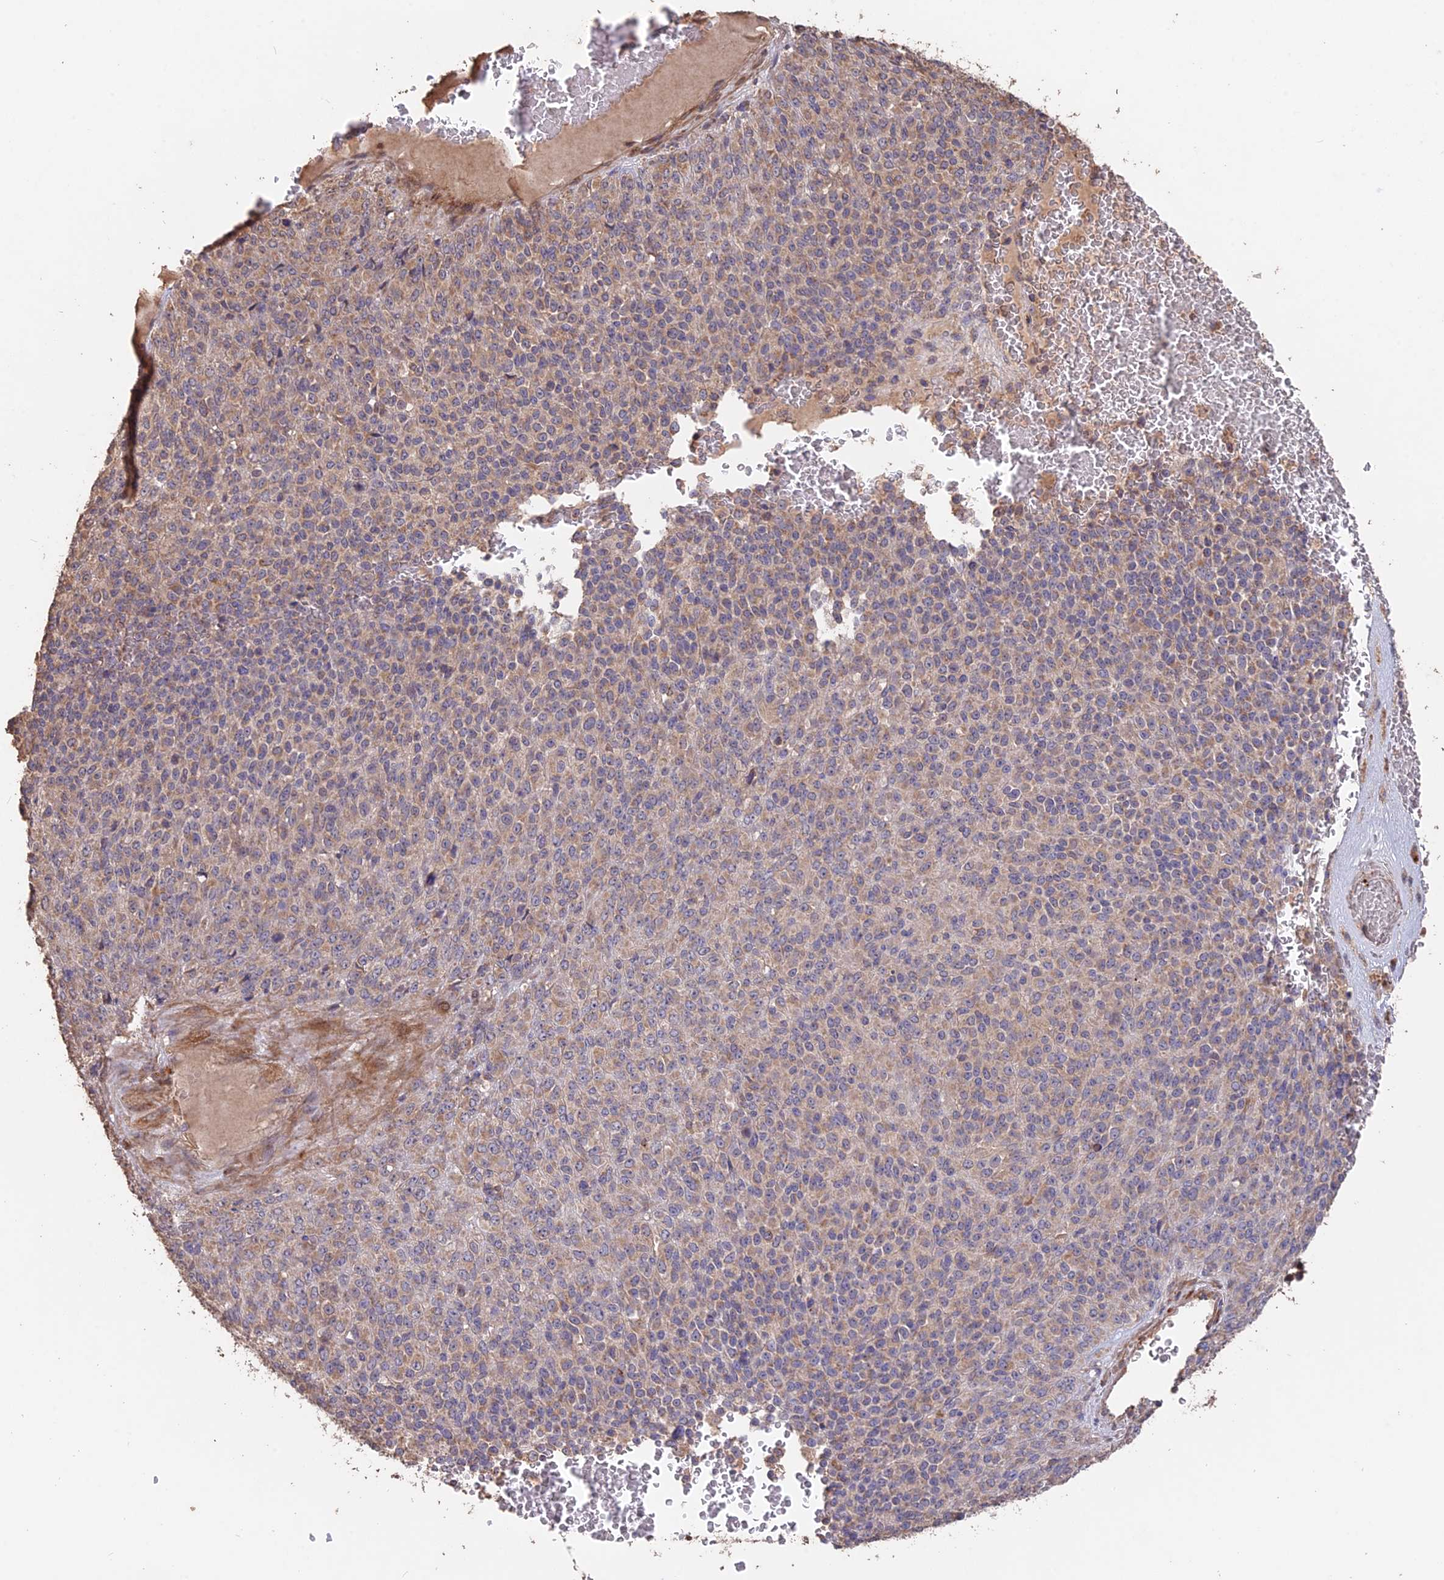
{"staining": {"intensity": "weak", "quantity": ">75%", "location": "cytoplasmic/membranous"}, "tissue": "melanoma", "cell_type": "Tumor cells", "image_type": "cancer", "snomed": [{"axis": "morphology", "description": "Malignant melanoma, Metastatic site"}, {"axis": "topography", "description": "Brain"}], "caption": "Immunohistochemical staining of melanoma exhibits low levels of weak cytoplasmic/membranous staining in about >75% of tumor cells.", "gene": "LAYN", "patient": {"sex": "female", "age": 56}}